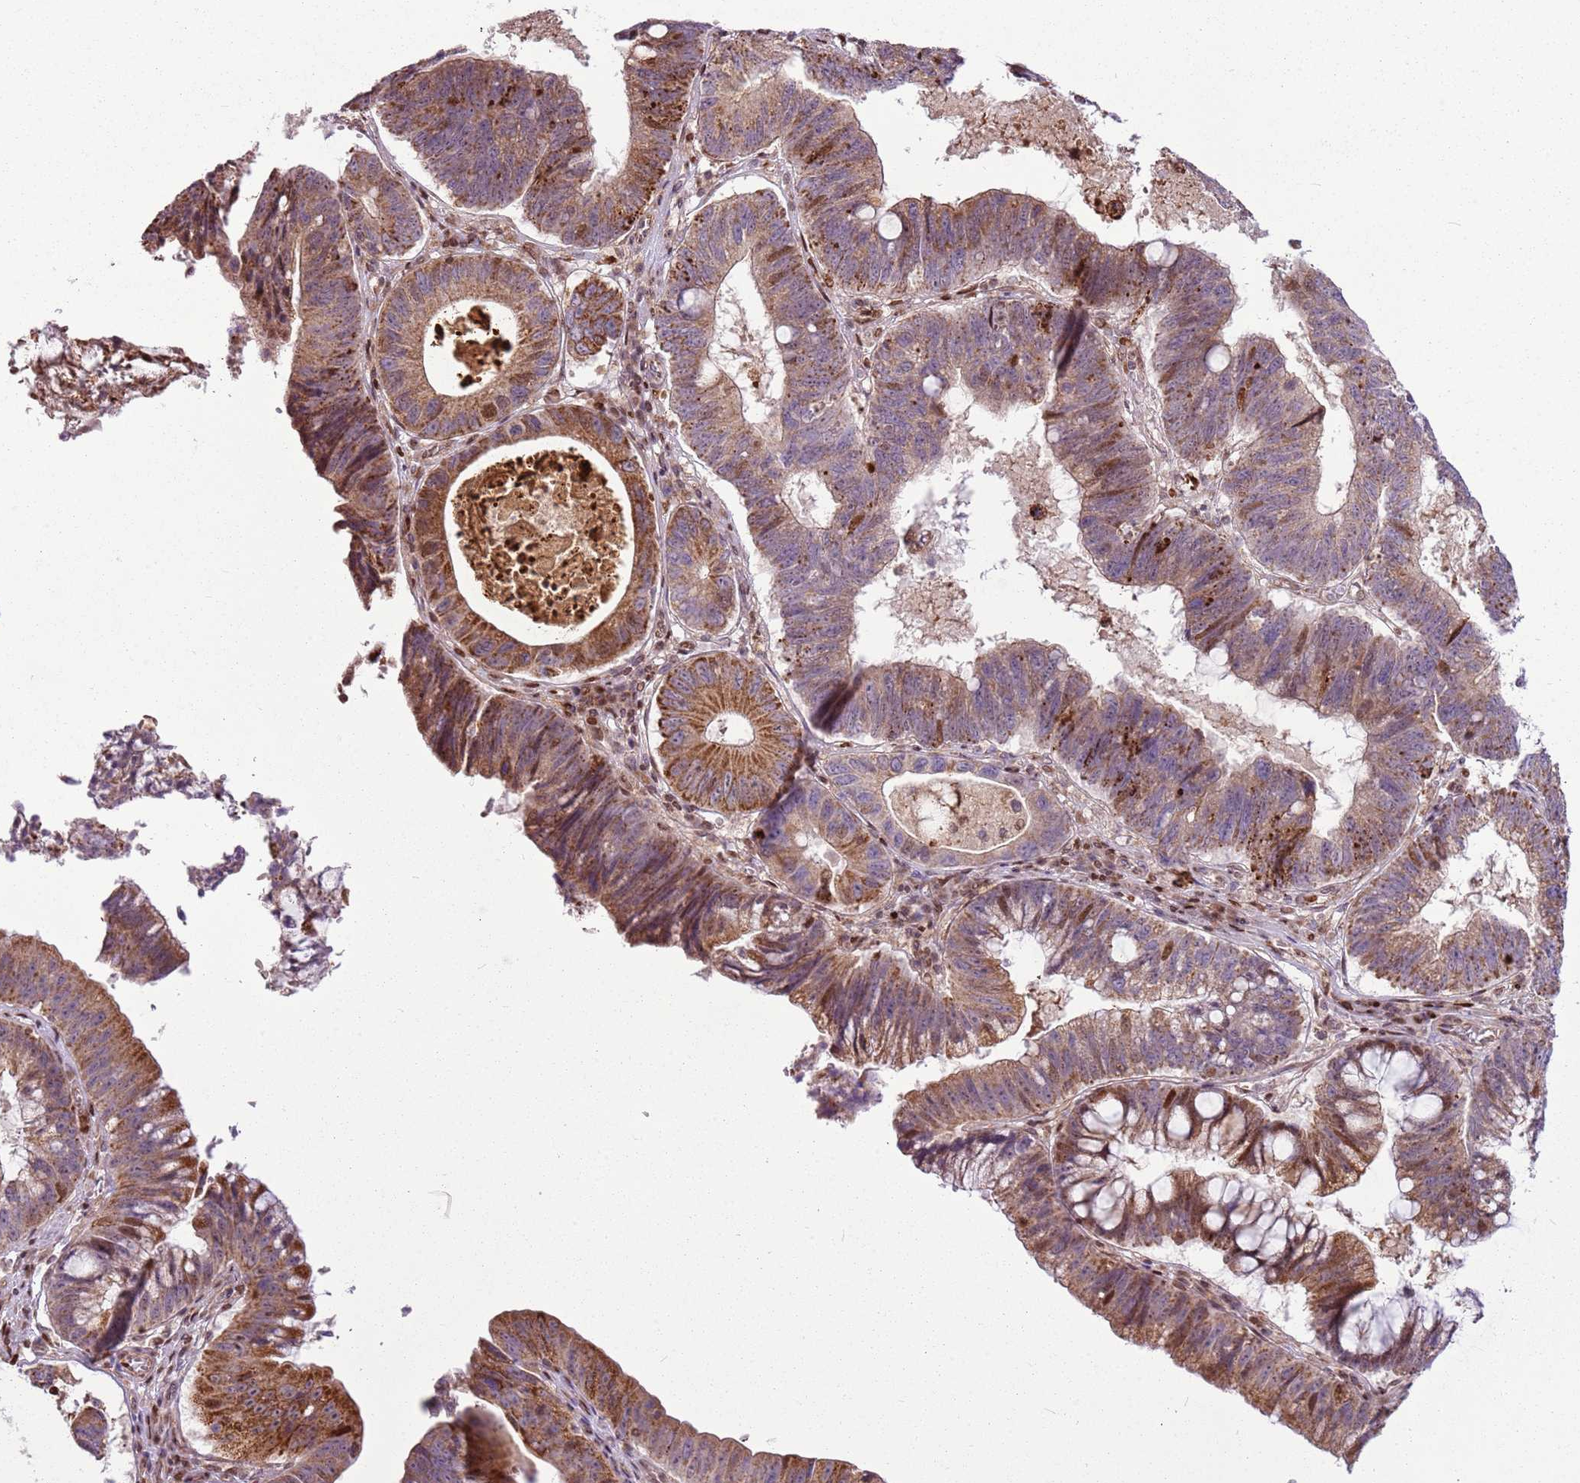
{"staining": {"intensity": "moderate", "quantity": "25%-75%", "location": "cytoplasmic/membranous,nuclear"}, "tissue": "stomach cancer", "cell_type": "Tumor cells", "image_type": "cancer", "snomed": [{"axis": "morphology", "description": "Adenocarcinoma, NOS"}, {"axis": "topography", "description": "Stomach"}], "caption": "IHC of adenocarcinoma (stomach) shows medium levels of moderate cytoplasmic/membranous and nuclear staining in approximately 25%-75% of tumor cells.", "gene": "PCTP", "patient": {"sex": "male", "age": 59}}